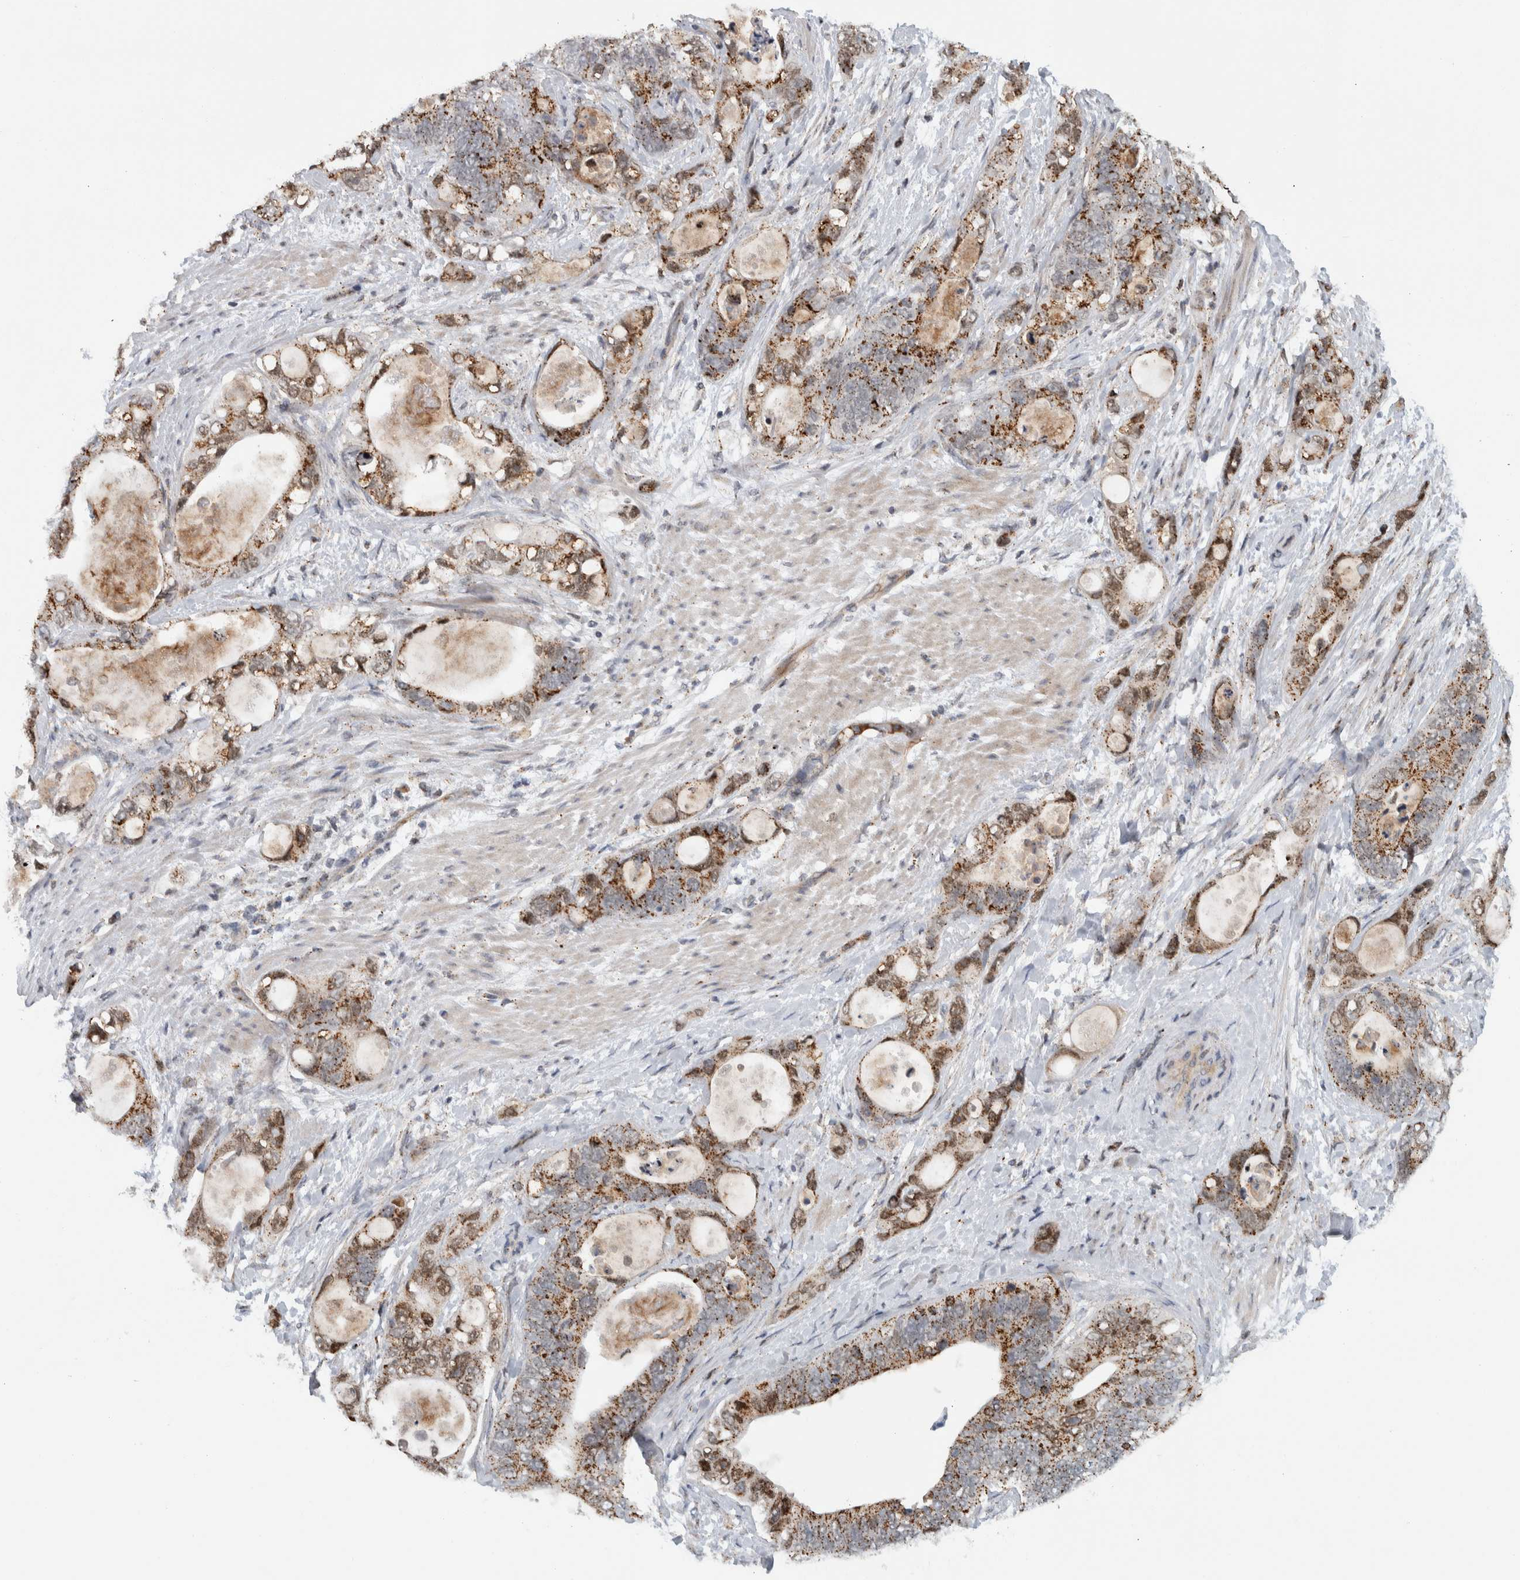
{"staining": {"intensity": "moderate", "quantity": ">75%", "location": "cytoplasmic/membranous"}, "tissue": "stomach cancer", "cell_type": "Tumor cells", "image_type": "cancer", "snomed": [{"axis": "morphology", "description": "Normal tissue, NOS"}, {"axis": "morphology", "description": "Adenocarcinoma, NOS"}, {"axis": "topography", "description": "Stomach"}], "caption": "The immunohistochemical stain highlights moderate cytoplasmic/membranous expression in tumor cells of stomach cancer tissue.", "gene": "MSL1", "patient": {"sex": "female", "age": 89}}